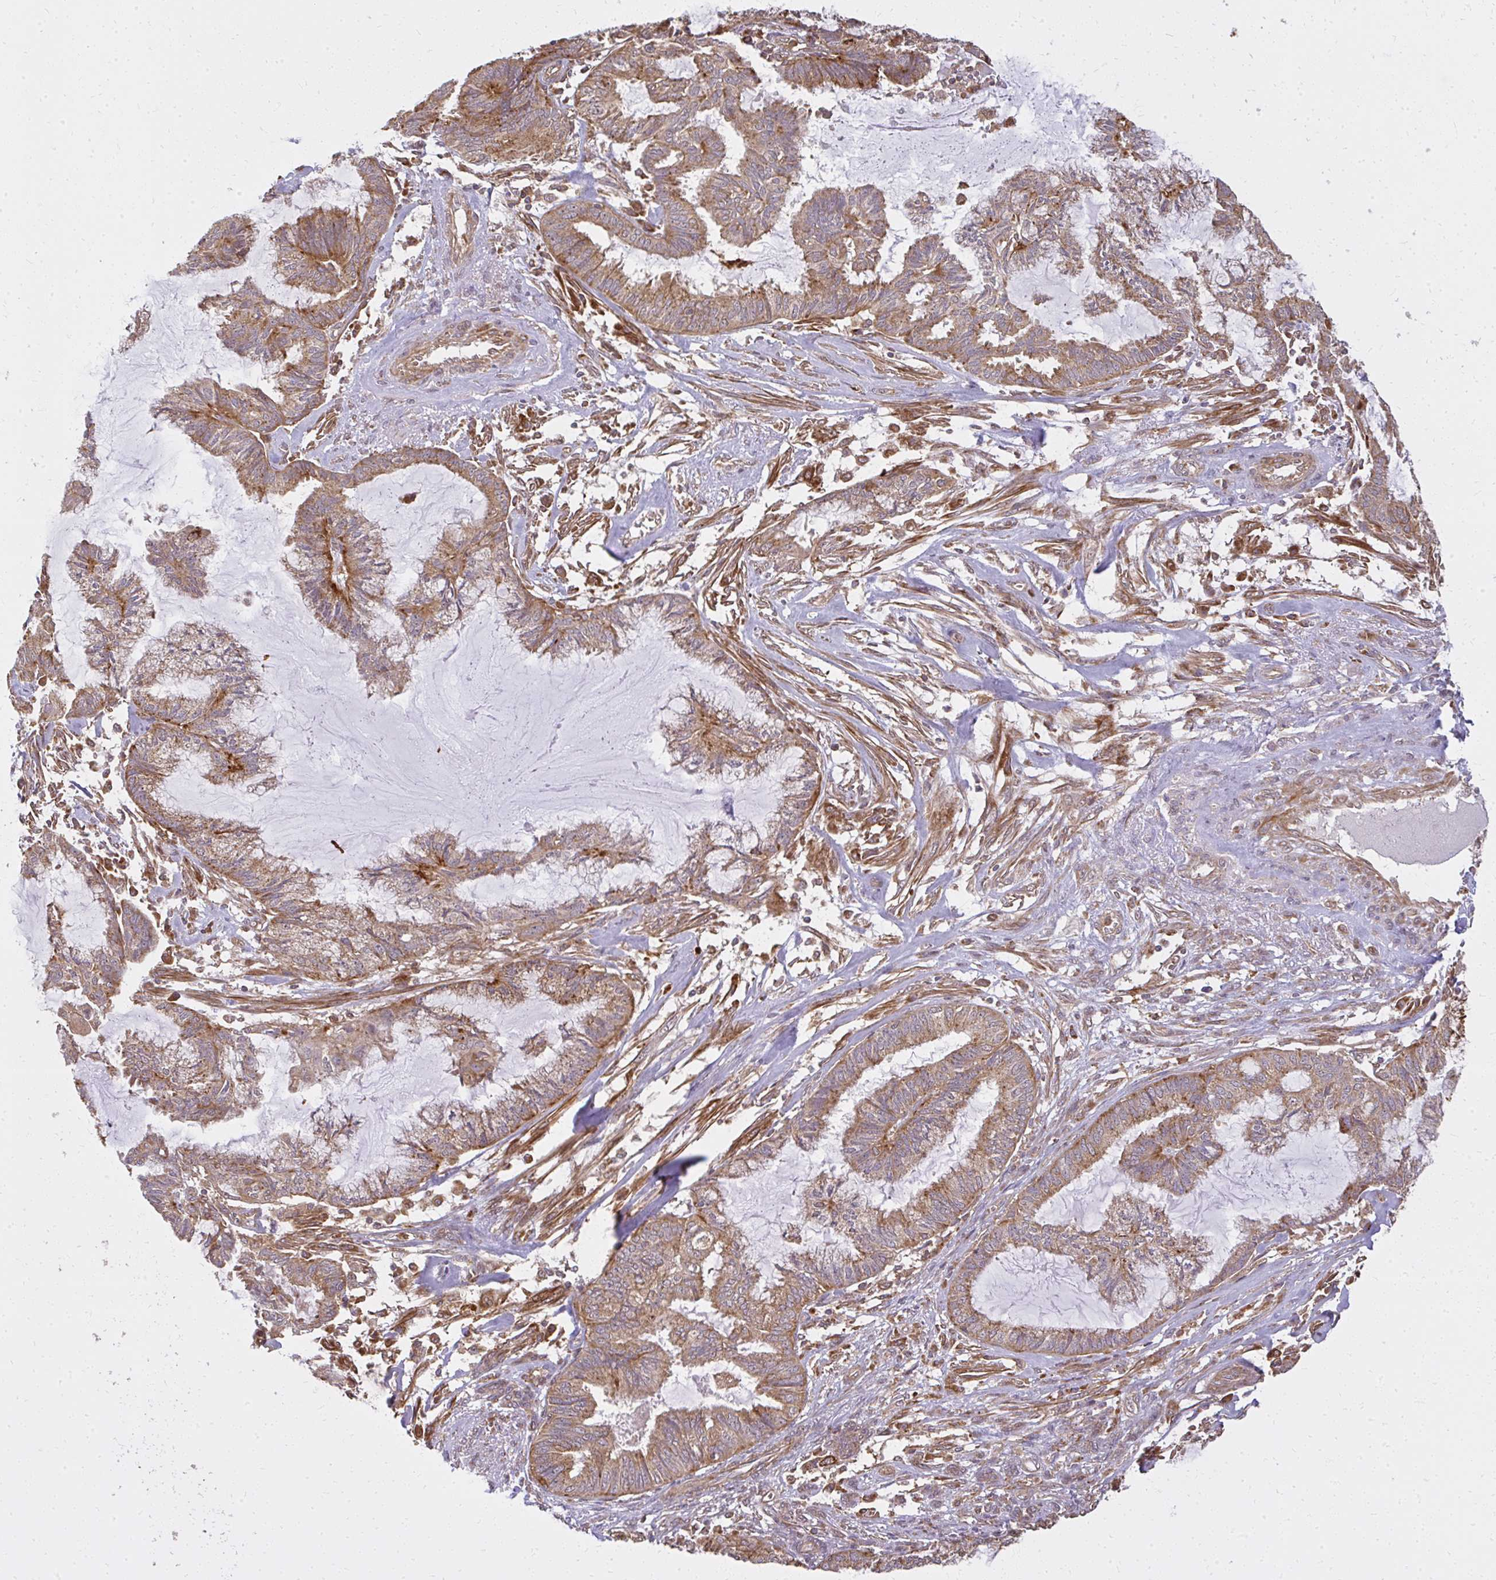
{"staining": {"intensity": "moderate", "quantity": ">75%", "location": "cytoplasmic/membranous"}, "tissue": "endometrial cancer", "cell_type": "Tumor cells", "image_type": "cancer", "snomed": [{"axis": "morphology", "description": "Adenocarcinoma, NOS"}, {"axis": "topography", "description": "Endometrium"}], "caption": "Immunohistochemical staining of adenocarcinoma (endometrial) reveals medium levels of moderate cytoplasmic/membranous protein expression in approximately >75% of tumor cells.", "gene": "GNS", "patient": {"sex": "female", "age": 86}}